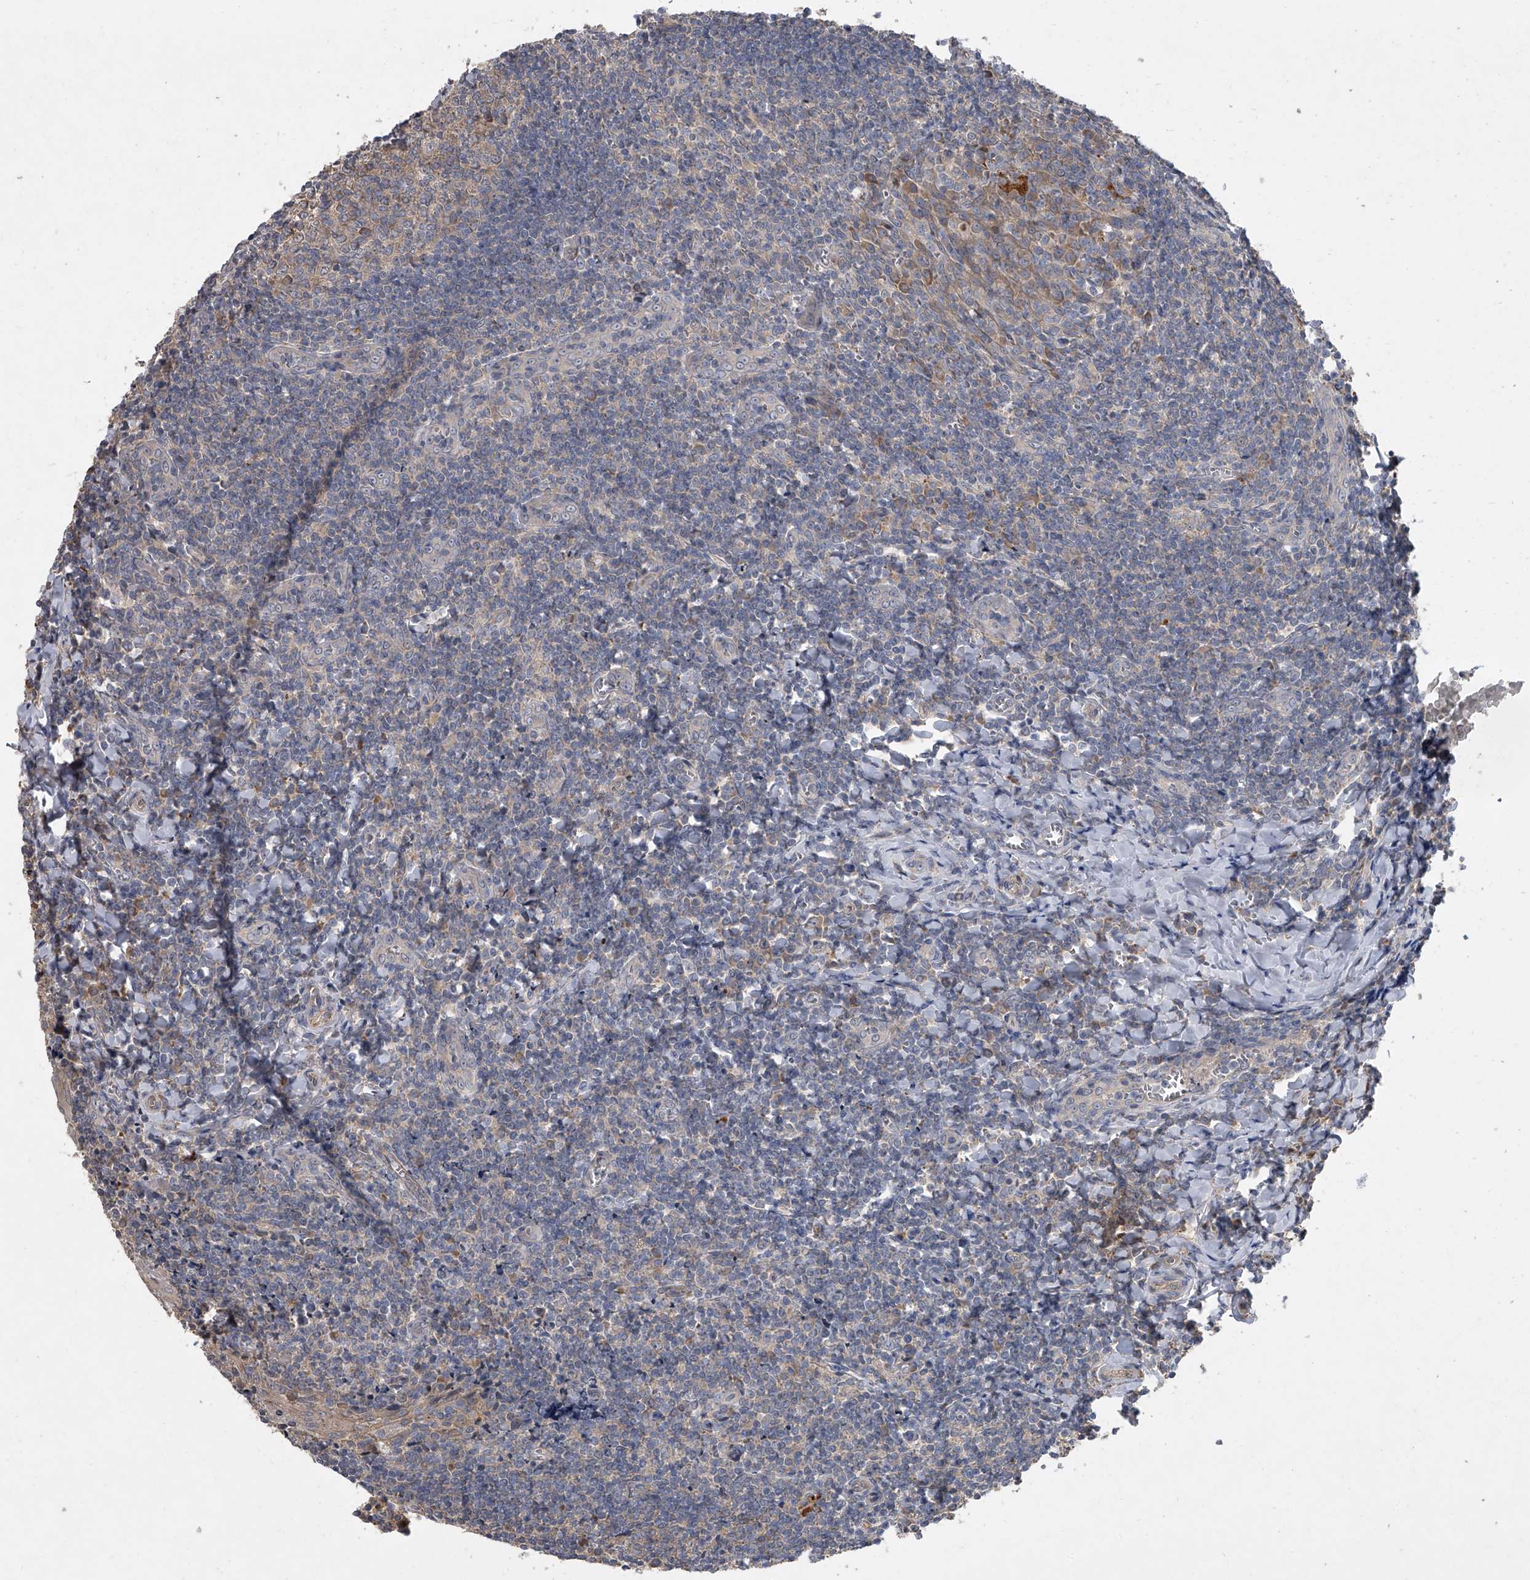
{"staining": {"intensity": "moderate", "quantity": "<25%", "location": "cytoplasmic/membranous"}, "tissue": "tonsil", "cell_type": "Germinal center cells", "image_type": "normal", "snomed": [{"axis": "morphology", "description": "Normal tissue, NOS"}, {"axis": "topography", "description": "Tonsil"}], "caption": "A photomicrograph showing moderate cytoplasmic/membranous staining in approximately <25% of germinal center cells in unremarkable tonsil, as visualized by brown immunohistochemical staining.", "gene": "DOCK9", "patient": {"sex": "male", "age": 27}}